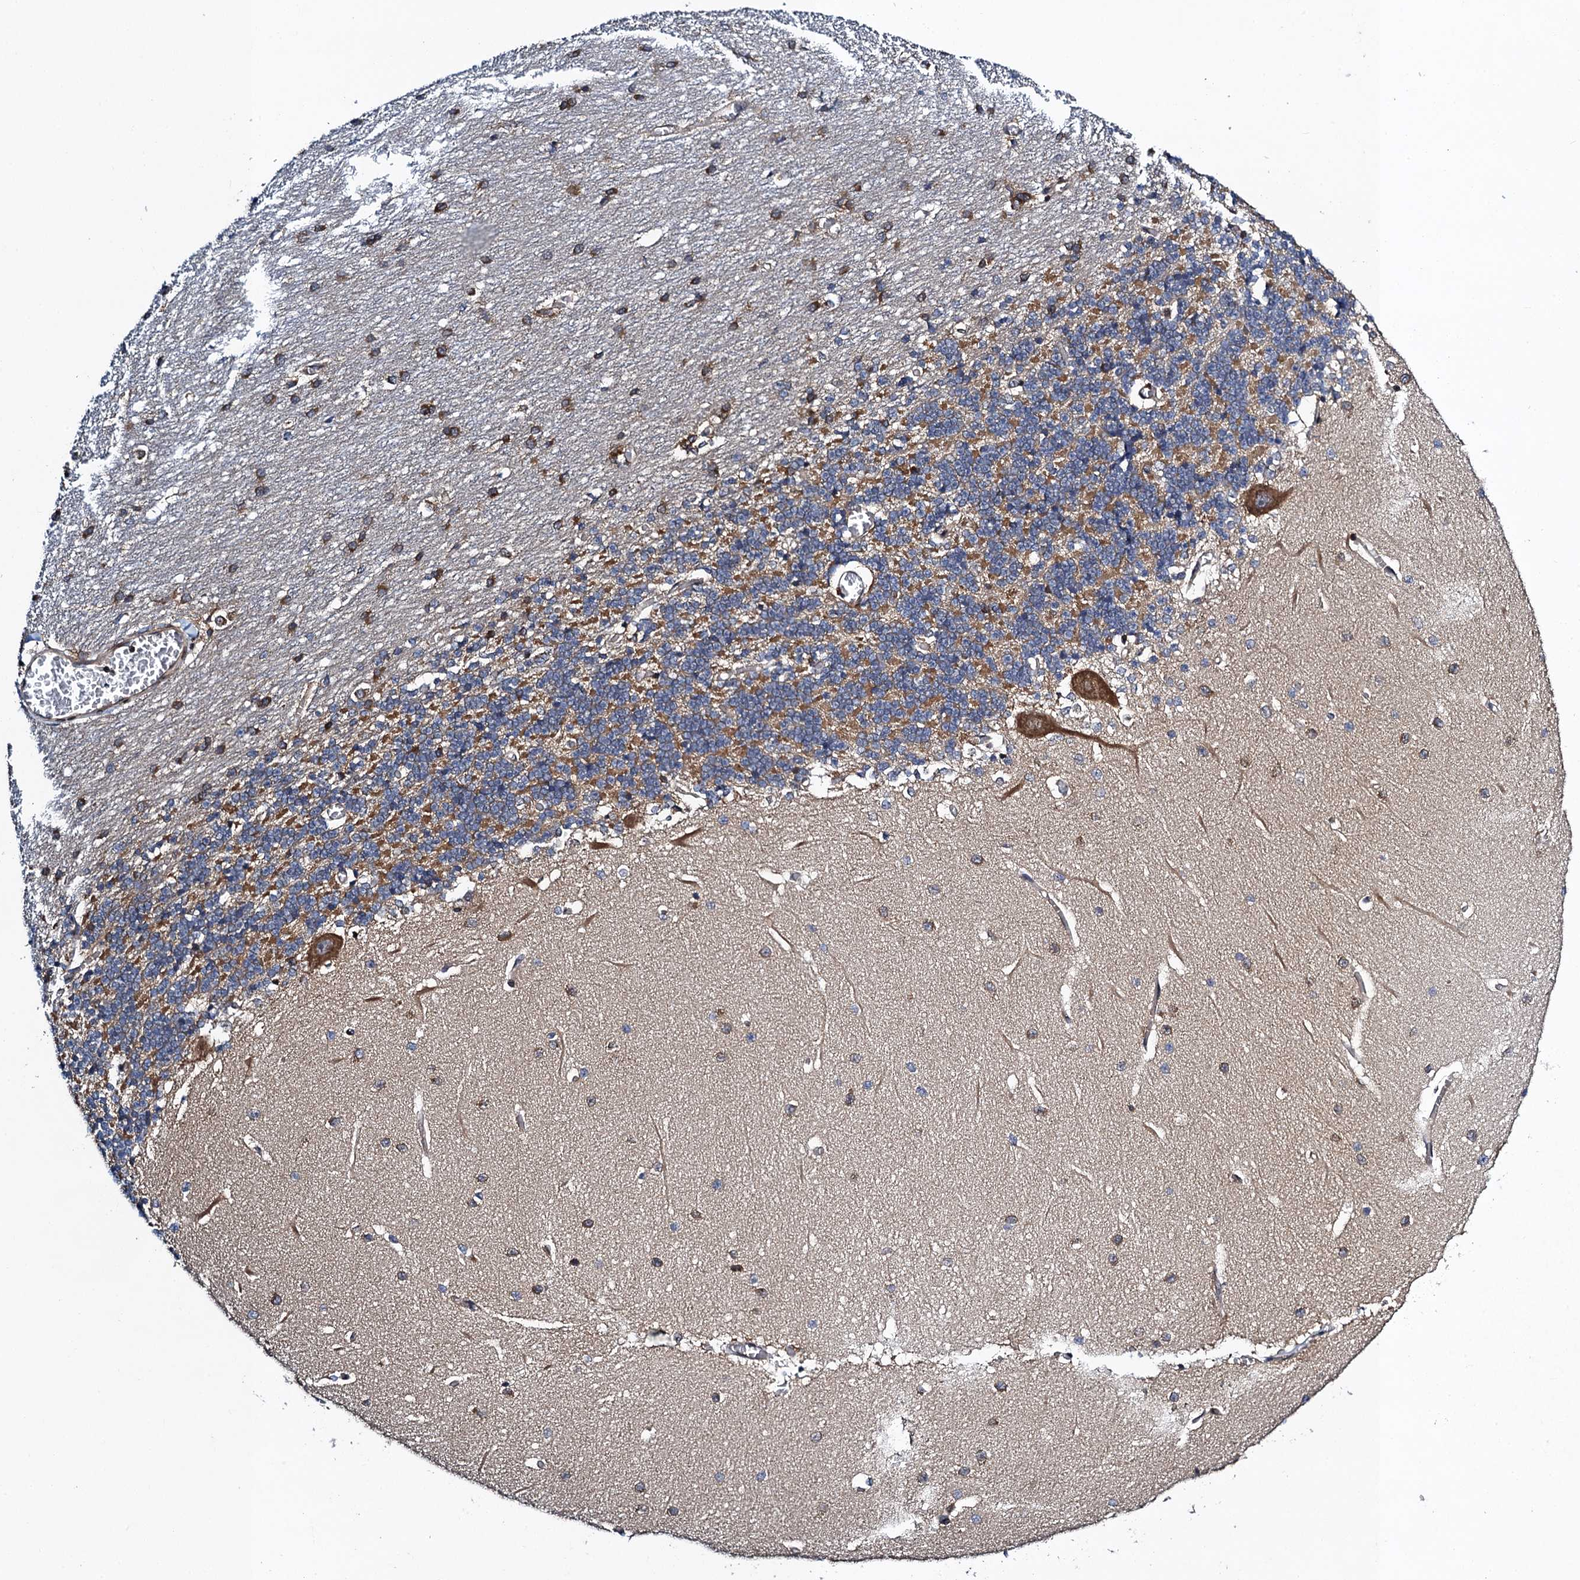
{"staining": {"intensity": "moderate", "quantity": "<25%", "location": "cytoplasmic/membranous"}, "tissue": "cerebellum", "cell_type": "Cells in granular layer", "image_type": "normal", "snomed": [{"axis": "morphology", "description": "Normal tissue, NOS"}, {"axis": "topography", "description": "Cerebellum"}], "caption": "A high-resolution photomicrograph shows IHC staining of benign cerebellum, which exhibits moderate cytoplasmic/membranous staining in approximately <25% of cells in granular layer. (Brightfield microscopy of DAB IHC at high magnification).", "gene": "MDM1", "patient": {"sex": "male", "age": 37}}